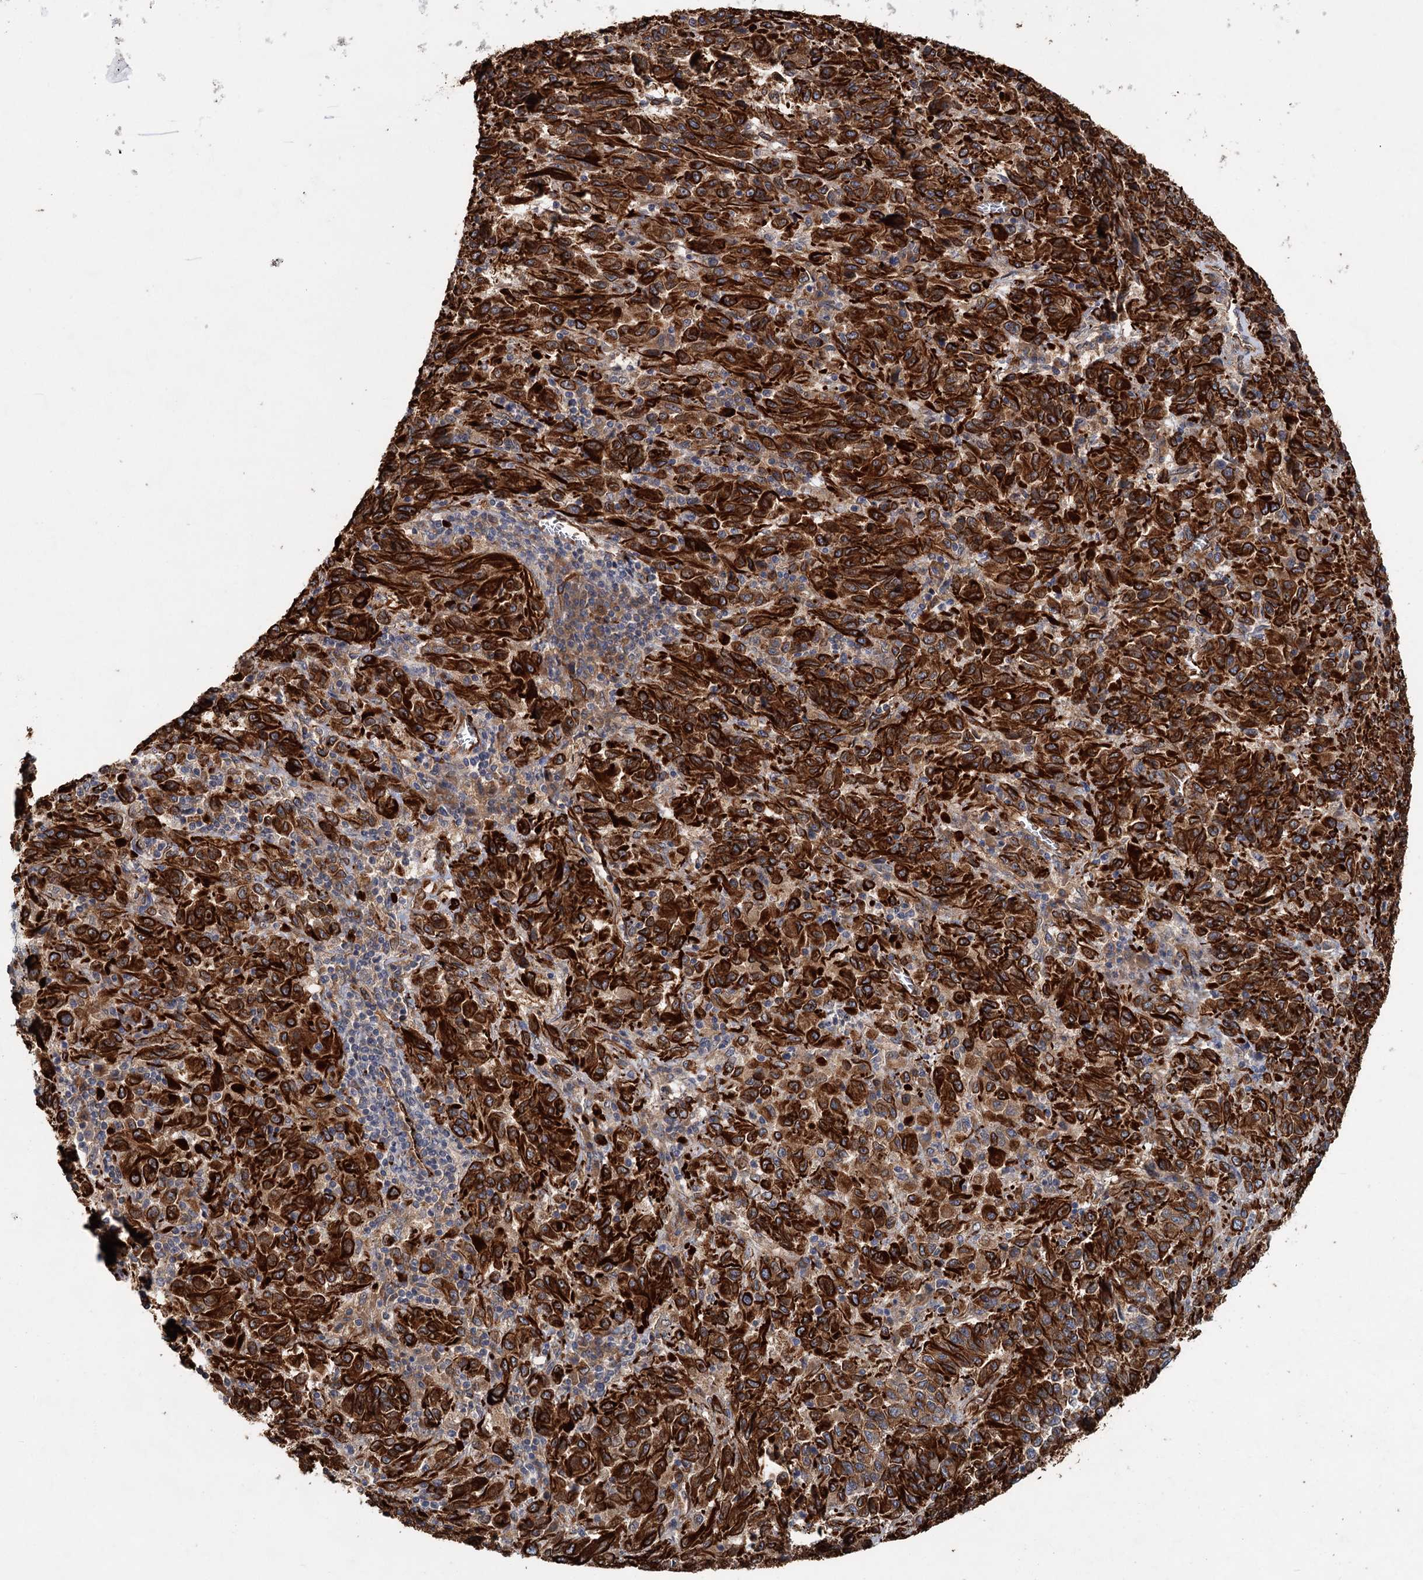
{"staining": {"intensity": "strong", "quantity": ">75%", "location": "cytoplasmic/membranous"}, "tissue": "melanoma", "cell_type": "Tumor cells", "image_type": "cancer", "snomed": [{"axis": "morphology", "description": "Malignant melanoma, Metastatic site"}, {"axis": "topography", "description": "Lung"}], "caption": "Melanoma was stained to show a protein in brown. There is high levels of strong cytoplasmic/membranous expression in about >75% of tumor cells. Ihc stains the protein of interest in brown and the nuclei are stained blue.", "gene": "PKN2", "patient": {"sex": "male", "age": 64}}